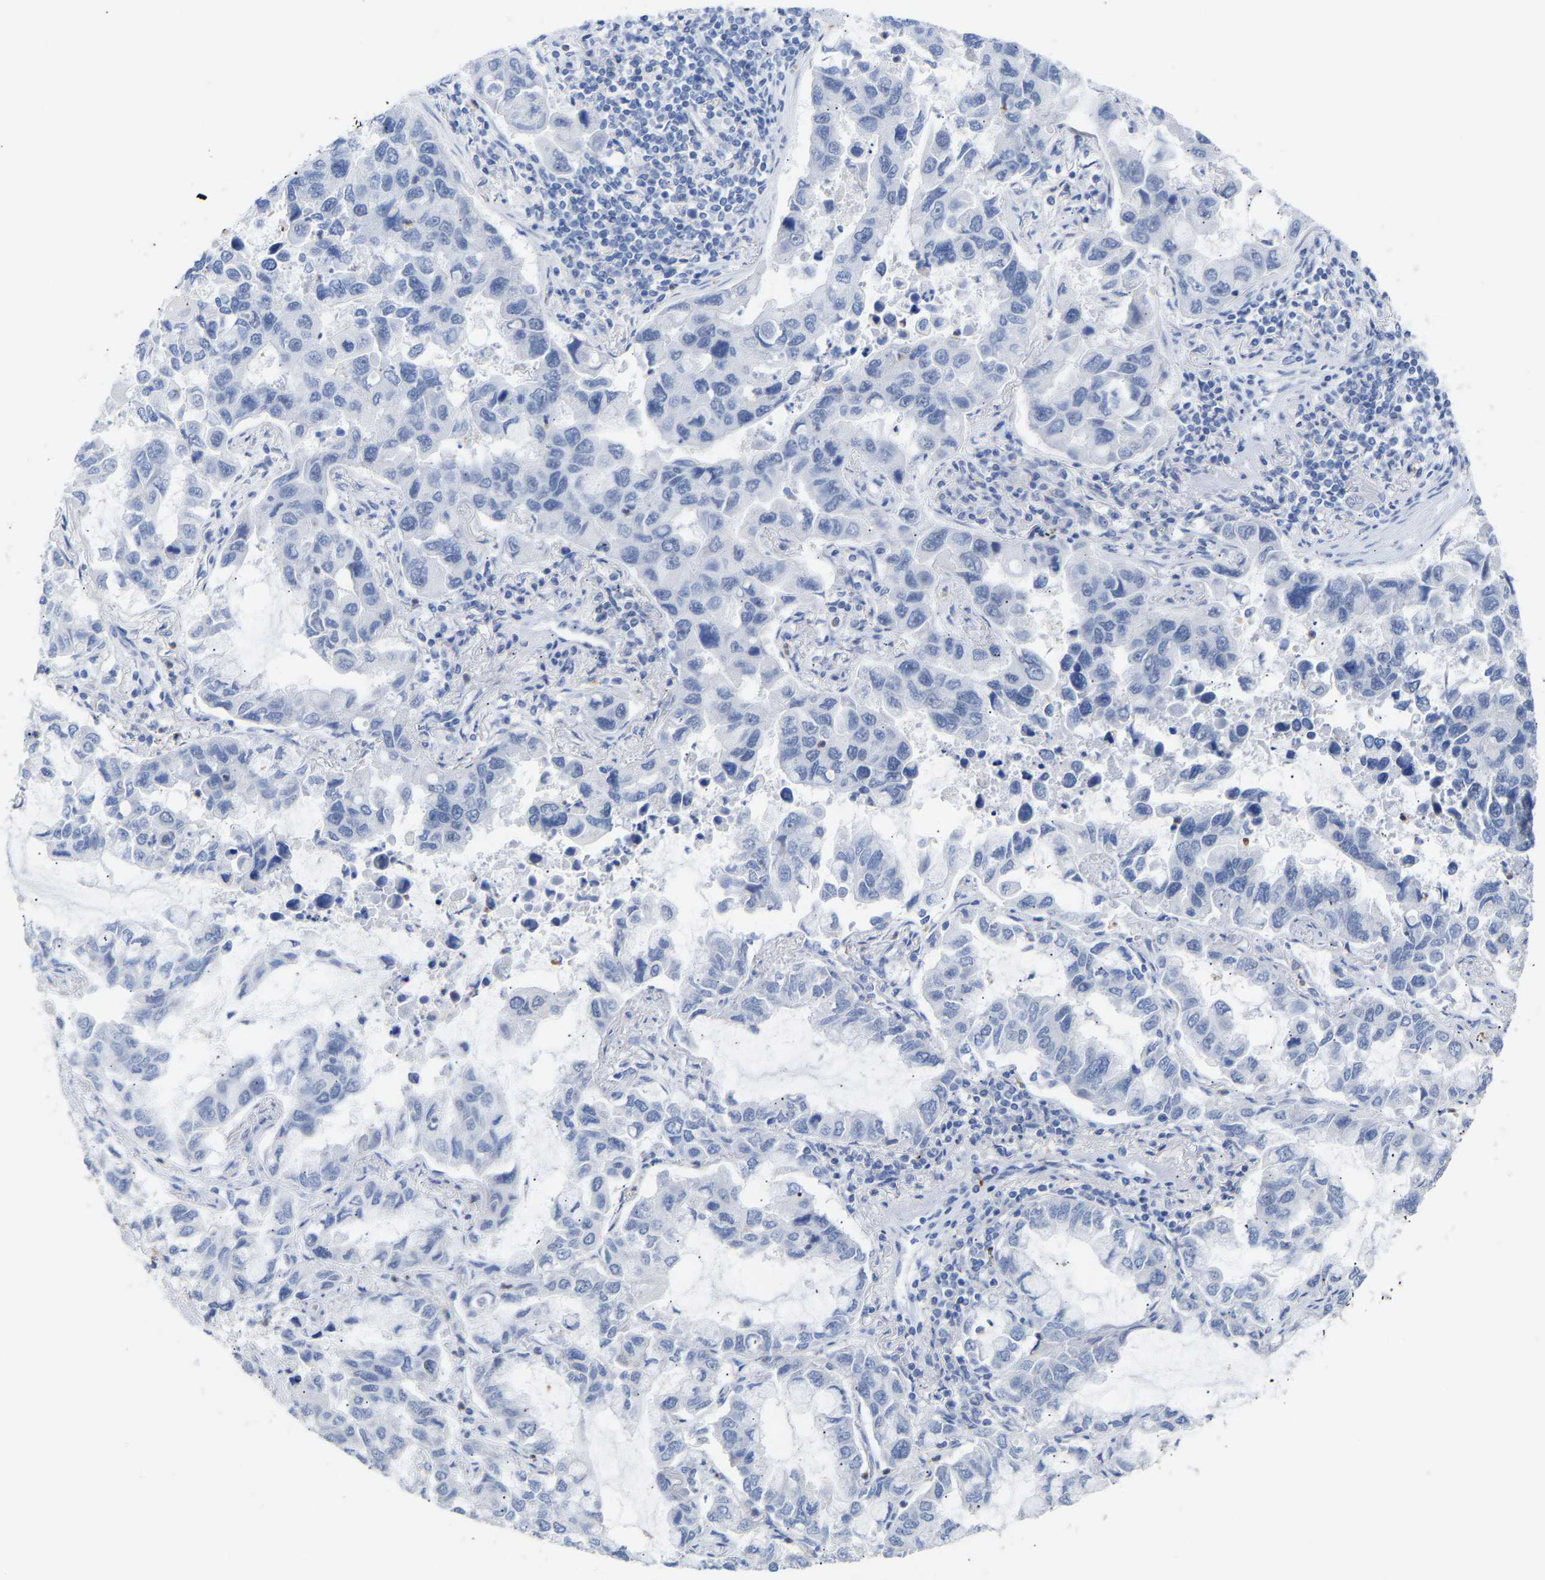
{"staining": {"intensity": "negative", "quantity": "none", "location": "none"}, "tissue": "lung cancer", "cell_type": "Tumor cells", "image_type": "cancer", "snomed": [{"axis": "morphology", "description": "Adenocarcinoma, NOS"}, {"axis": "topography", "description": "Lung"}], "caption": "Tumor cells are negative for protein expression in human adenocarcinoma (lung). Brightfield microscopy of immunohistochemistry stained with DAB (3,3'-diaminobenzidine) (brown) and hematoxylin (blue), captured at high magnification.", "gene": "AMPH", "patient": {"sex": "male", "age": 64}}